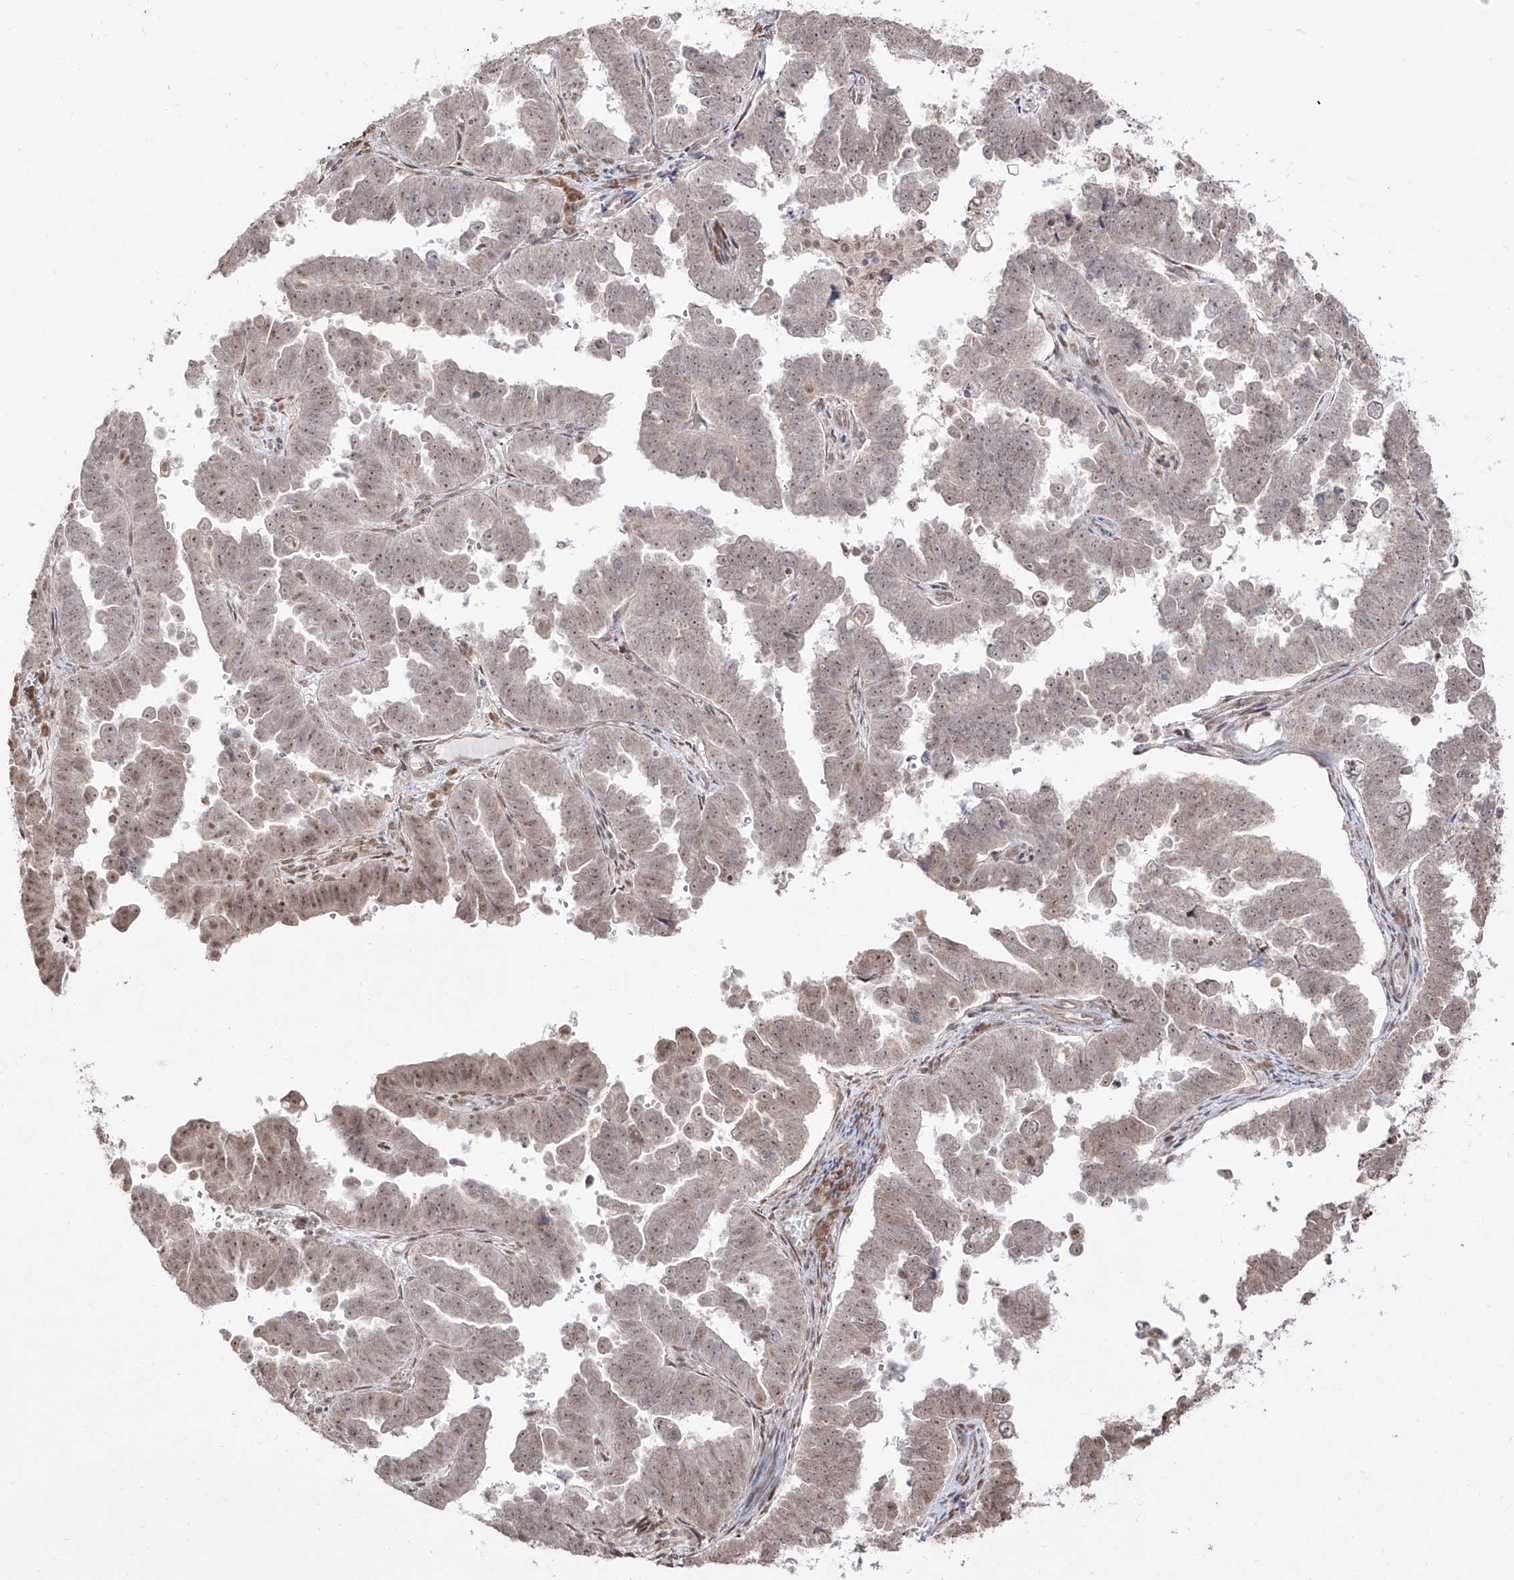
{"staining": {"intensity": "weak", "quantity": ">75%", "location": "nuclear"}, "tissue": "endometrial cancer", "cell_type": "Tumor cells", "image_type": "cancer", "snomed": [{"axis": "morphology", "description": "Adenocarcinoma, NOS"}, {"axis": "topography", "description": "Endometrium"}], "caption": "Protein expression analysis of endometrial cancer (adenocarcinoma) shows weak nuclear expression in approximately >75% of tumor cells. The staining was performed using DAB (3,3'-diaminobenzidine) to visualize the protein expression in brown, while the nuclei were stained in blue with hematoxylin (Magnification: 20x).", "gene": "SNRNP27", "patient": {"sex": "female", "age": 75}}